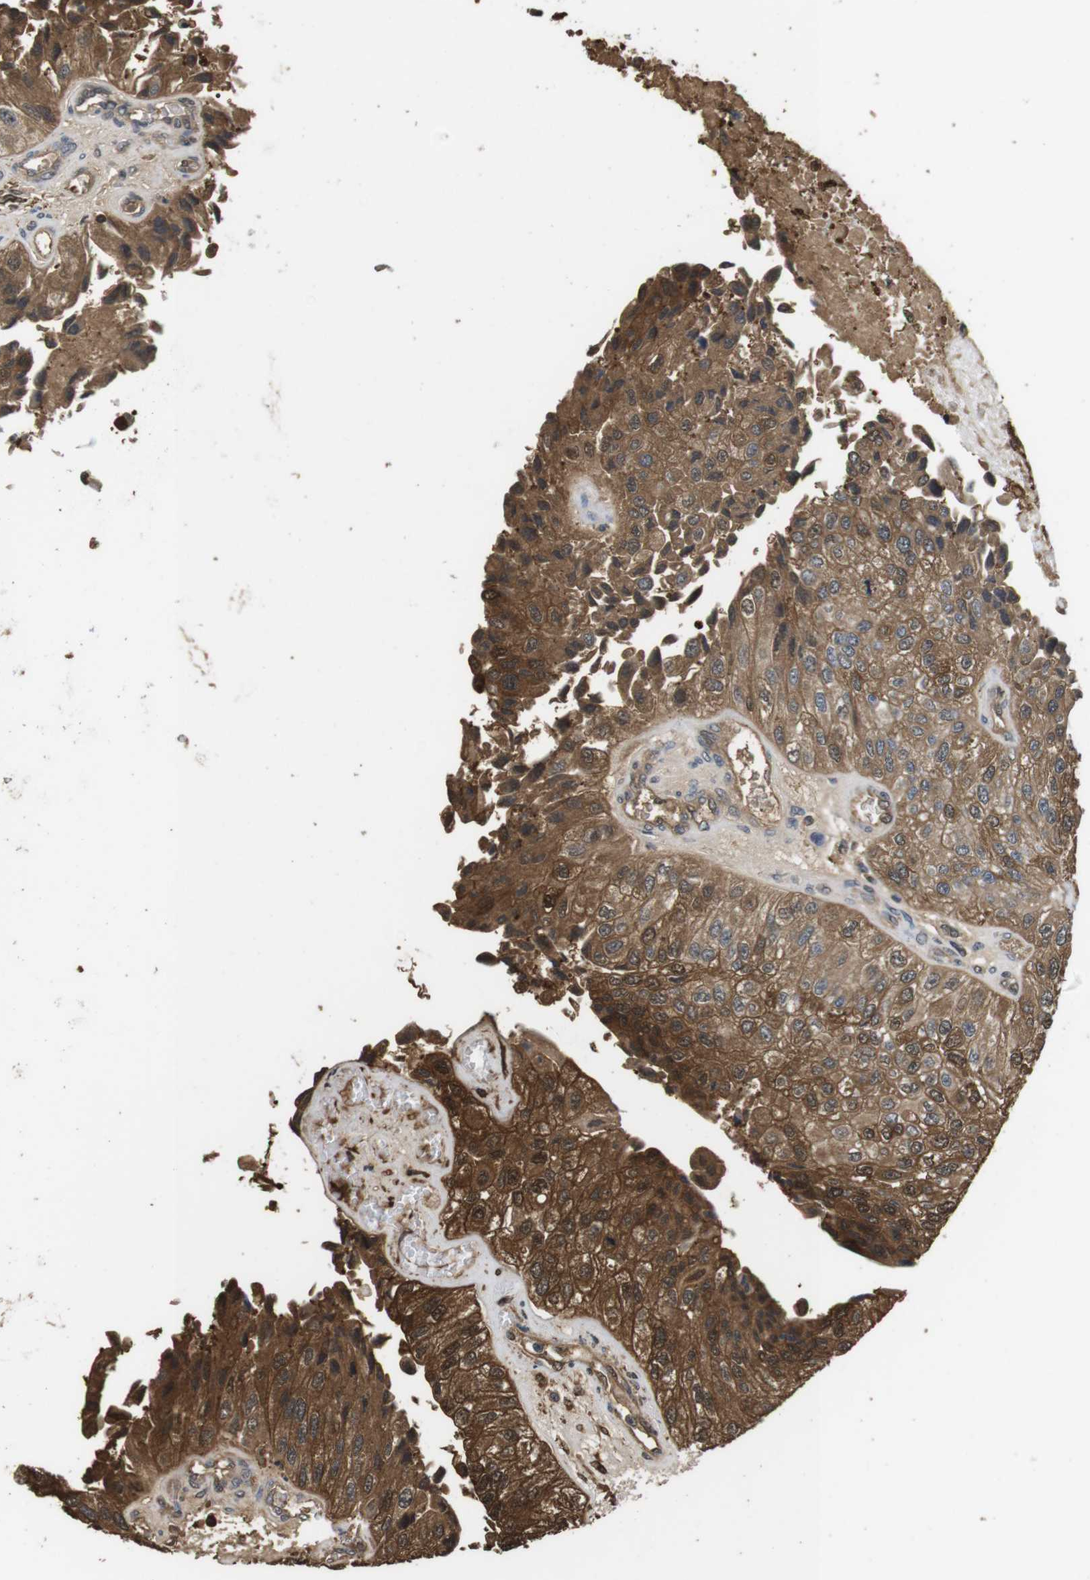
{"staining": {"intensity": "moderate", "quantity": ">75%", "location": "cytoplasmic/membranous,nuclear"}, "tissue": "urothelial cancer", "cell_type": "Tumor cells", "image_type": "cancer", "snomed": [{"axis": "morphology", "description": "Urothelial carcinoma, High grade"}, {"axis": "topography", "description": "Kidney"}, {"axis": "topography", "description": "Urinary bladder"}], "caption": "High-grade urothelial carcinoma stained for a protein (brown) demonstrates moderate cytoplasmic/membranous and nuclear positive expression in approximately >75% of tumor cells.", "gene": "LDHA", "patient": {"sex": "male", "age": 77}}